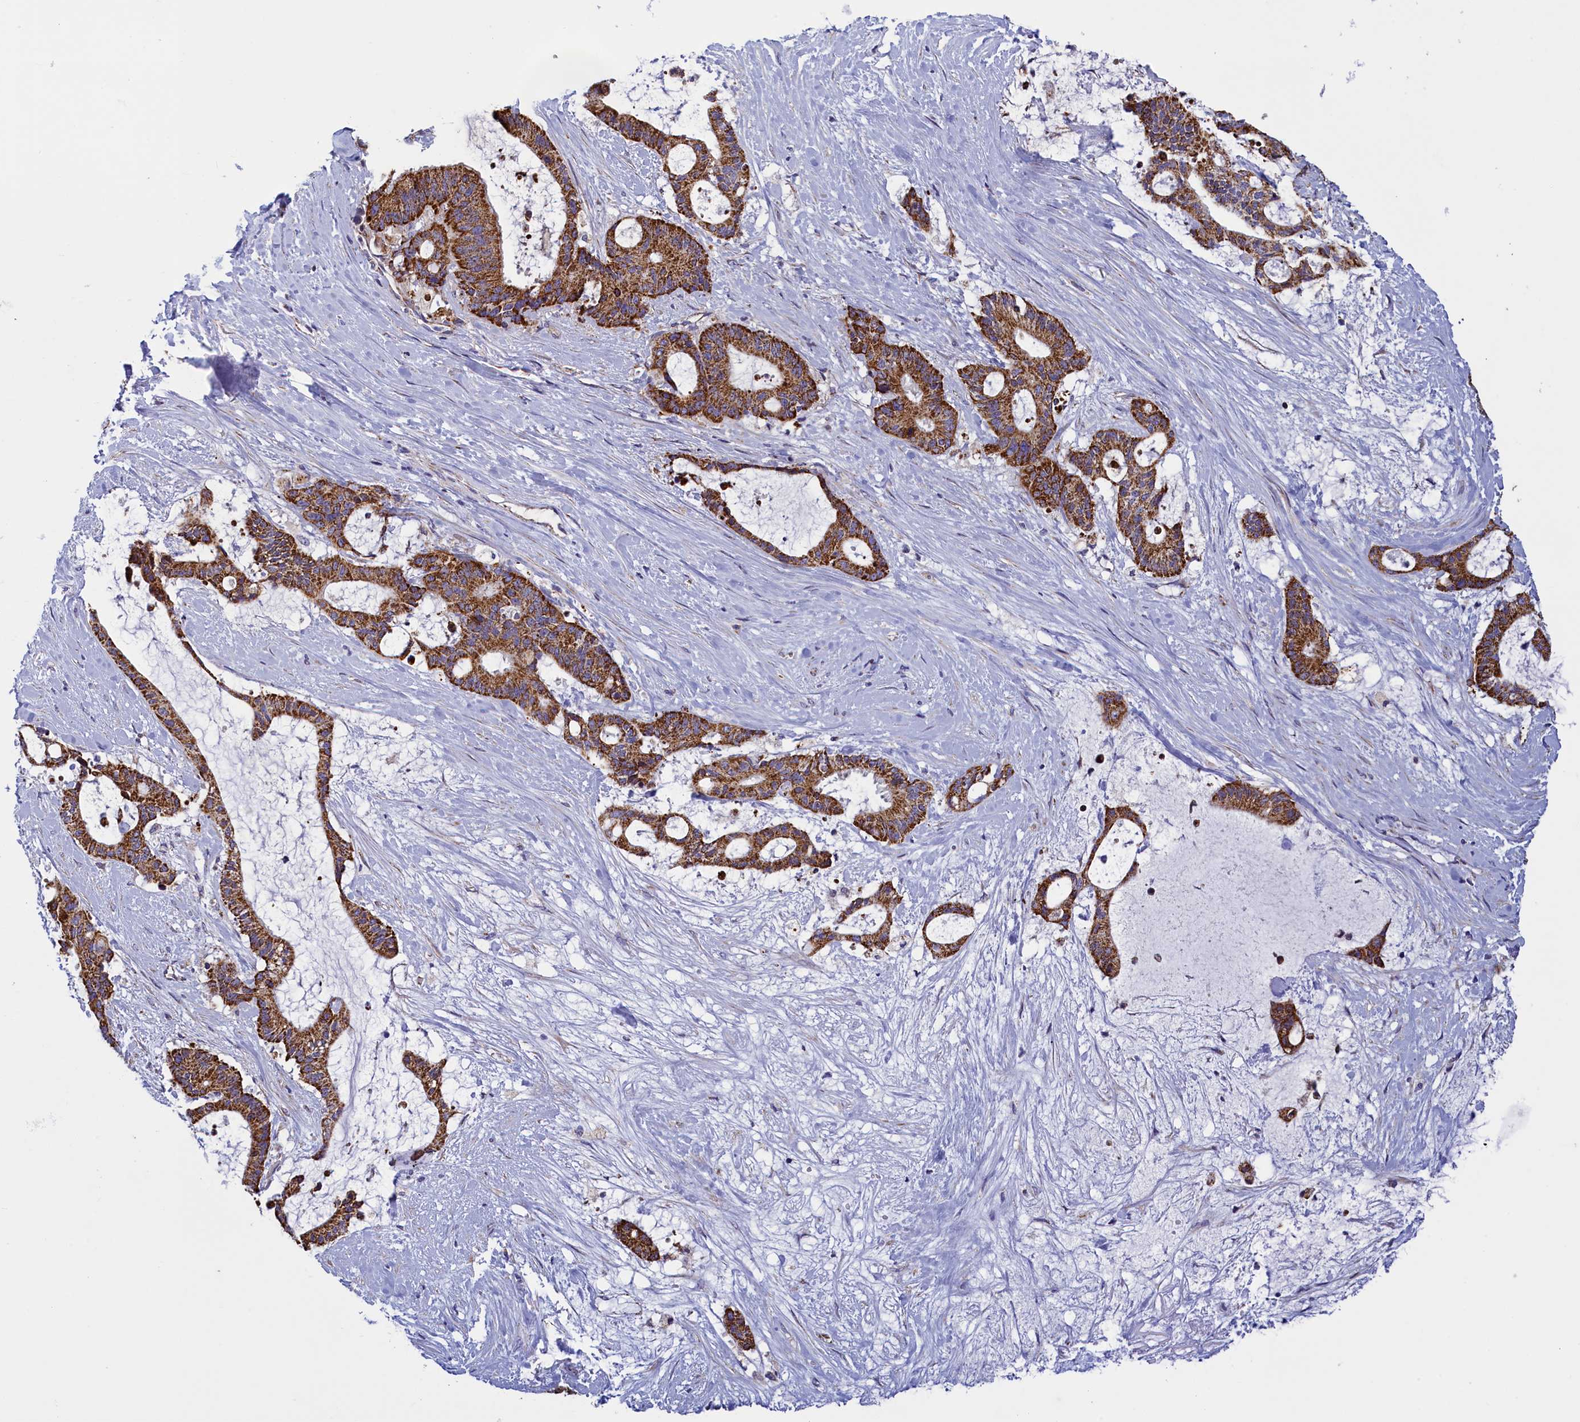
{"staining": {"intensity": "strong", "quantity": ">75%", "location": "cytoplasmic/membranous"}, "tissue": "liver cancer", "cell_type": "Tumor cells", "image_type": "cancer", "snomed": [{"axis": "morphology", "description": "Normal tissue, NOS"}, {"axis": "morphology", "description": "Cholangiocarcinoma"}, {"axis": "topography", "description": "Liver"}, {"axis": "topography", "description": "Peripheral nerve tissue"}], "caption": "Liver cancer (cholangiocarcinoma) stained for a protein (brown) exhibits strong cytoplasmic/membranous positive staining in about >75% of tumor cells.", "gene": "IFT122", "patient": {"sex": "female", "age": 73}}